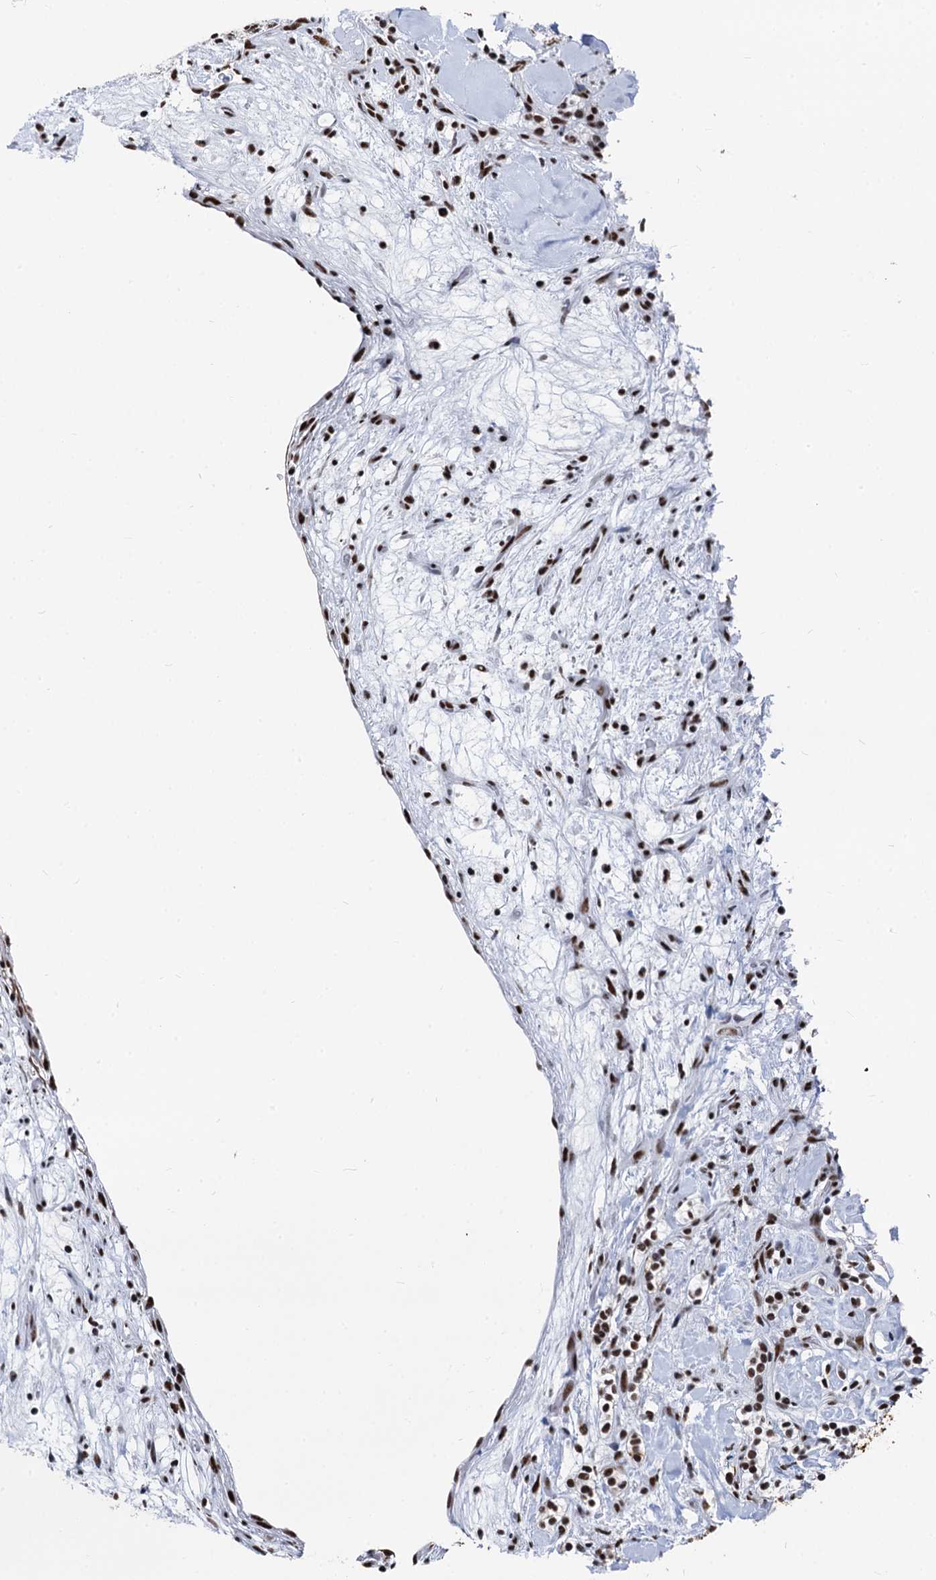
{"staining": {"intensity": "moderate", "quantity": ">75%", "location": "nuclear"}, "tissue": "renal cancer", "cell_type": "Tumor cells", "image_type": "cancer", "snomed": [{"axis": "morphology", "description": "Adenocarcinoma, NOS"}, {"axis": "topography", "description": "Kidney"}], "caption": "IHC of adenocarcinoma (renal) displays medium levels of moderate nuclear positivity in about >75% of tumor cells. Using DAB (brown) and hematoxylin (blue) stains, captured at high magnification using brightfield microscopy.", "gene": "DDX23", "patient": {"sex": "male", "age": 77}}